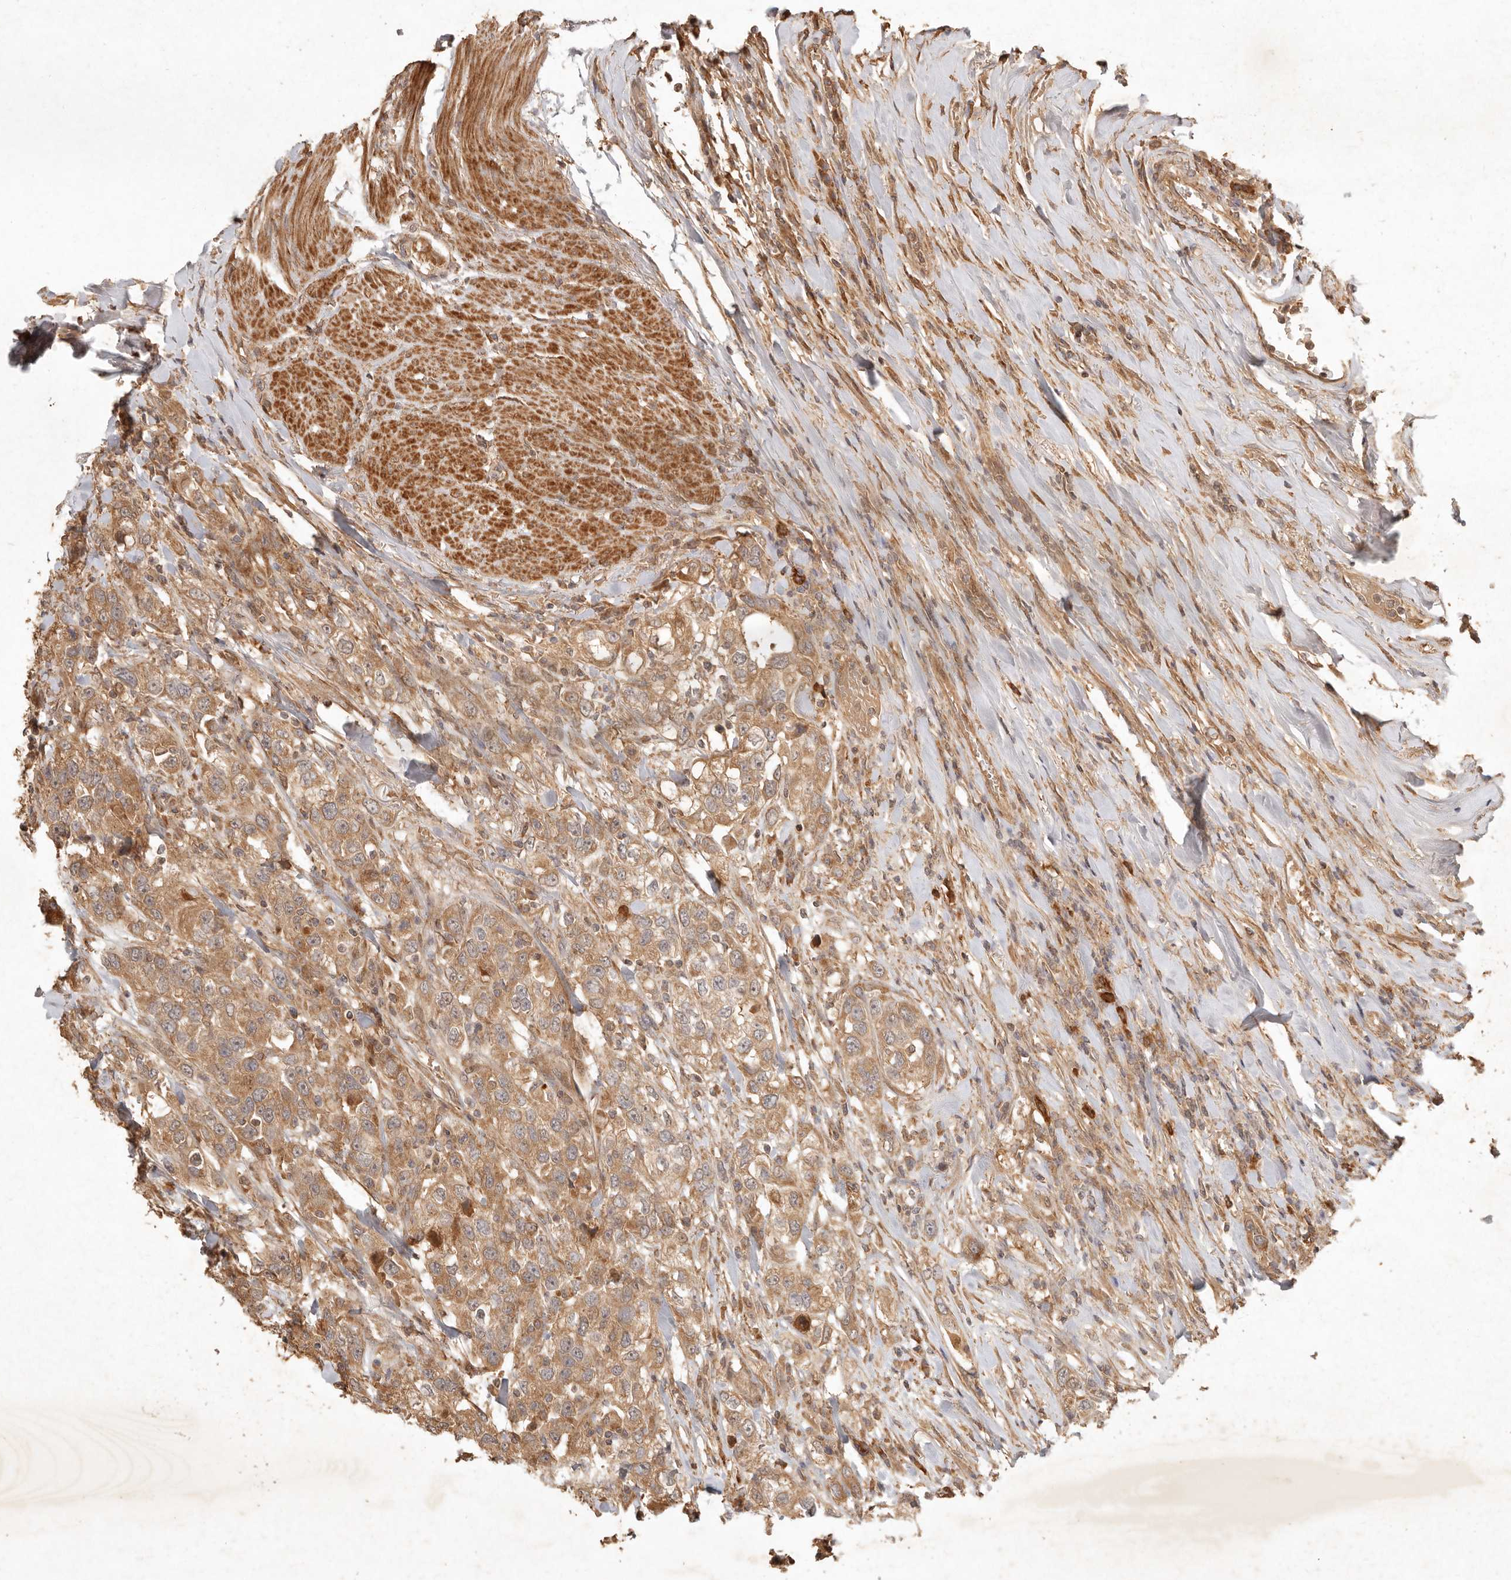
{"staining": {"intensity": "moderate", "quantity": ">75%", "location": "cytoplasmic/membranous"}, "tissue": "urothelial cancer", "cell_type": "Tumor cells", "image_type": "cancer", "snomed": [{"axis": "morphology", "description": "Urothelial carcinoma, High grade"}, {"axis": "topography", "description": "Urinary bladder"}], "caption": "A medium amount of moderate cytoplasmic/membranous expression is identified in approximately >75% of tumor cells in urothelial cancer tissue. The staining is performed using DAB (3,3'-diaminobenzidine) brown chromogen to label protein expression. The nuclei are counter-stained blue using hematoxylin.", "gene": "CLEC4C", "patient": {"sex": "female", "age": 80}}